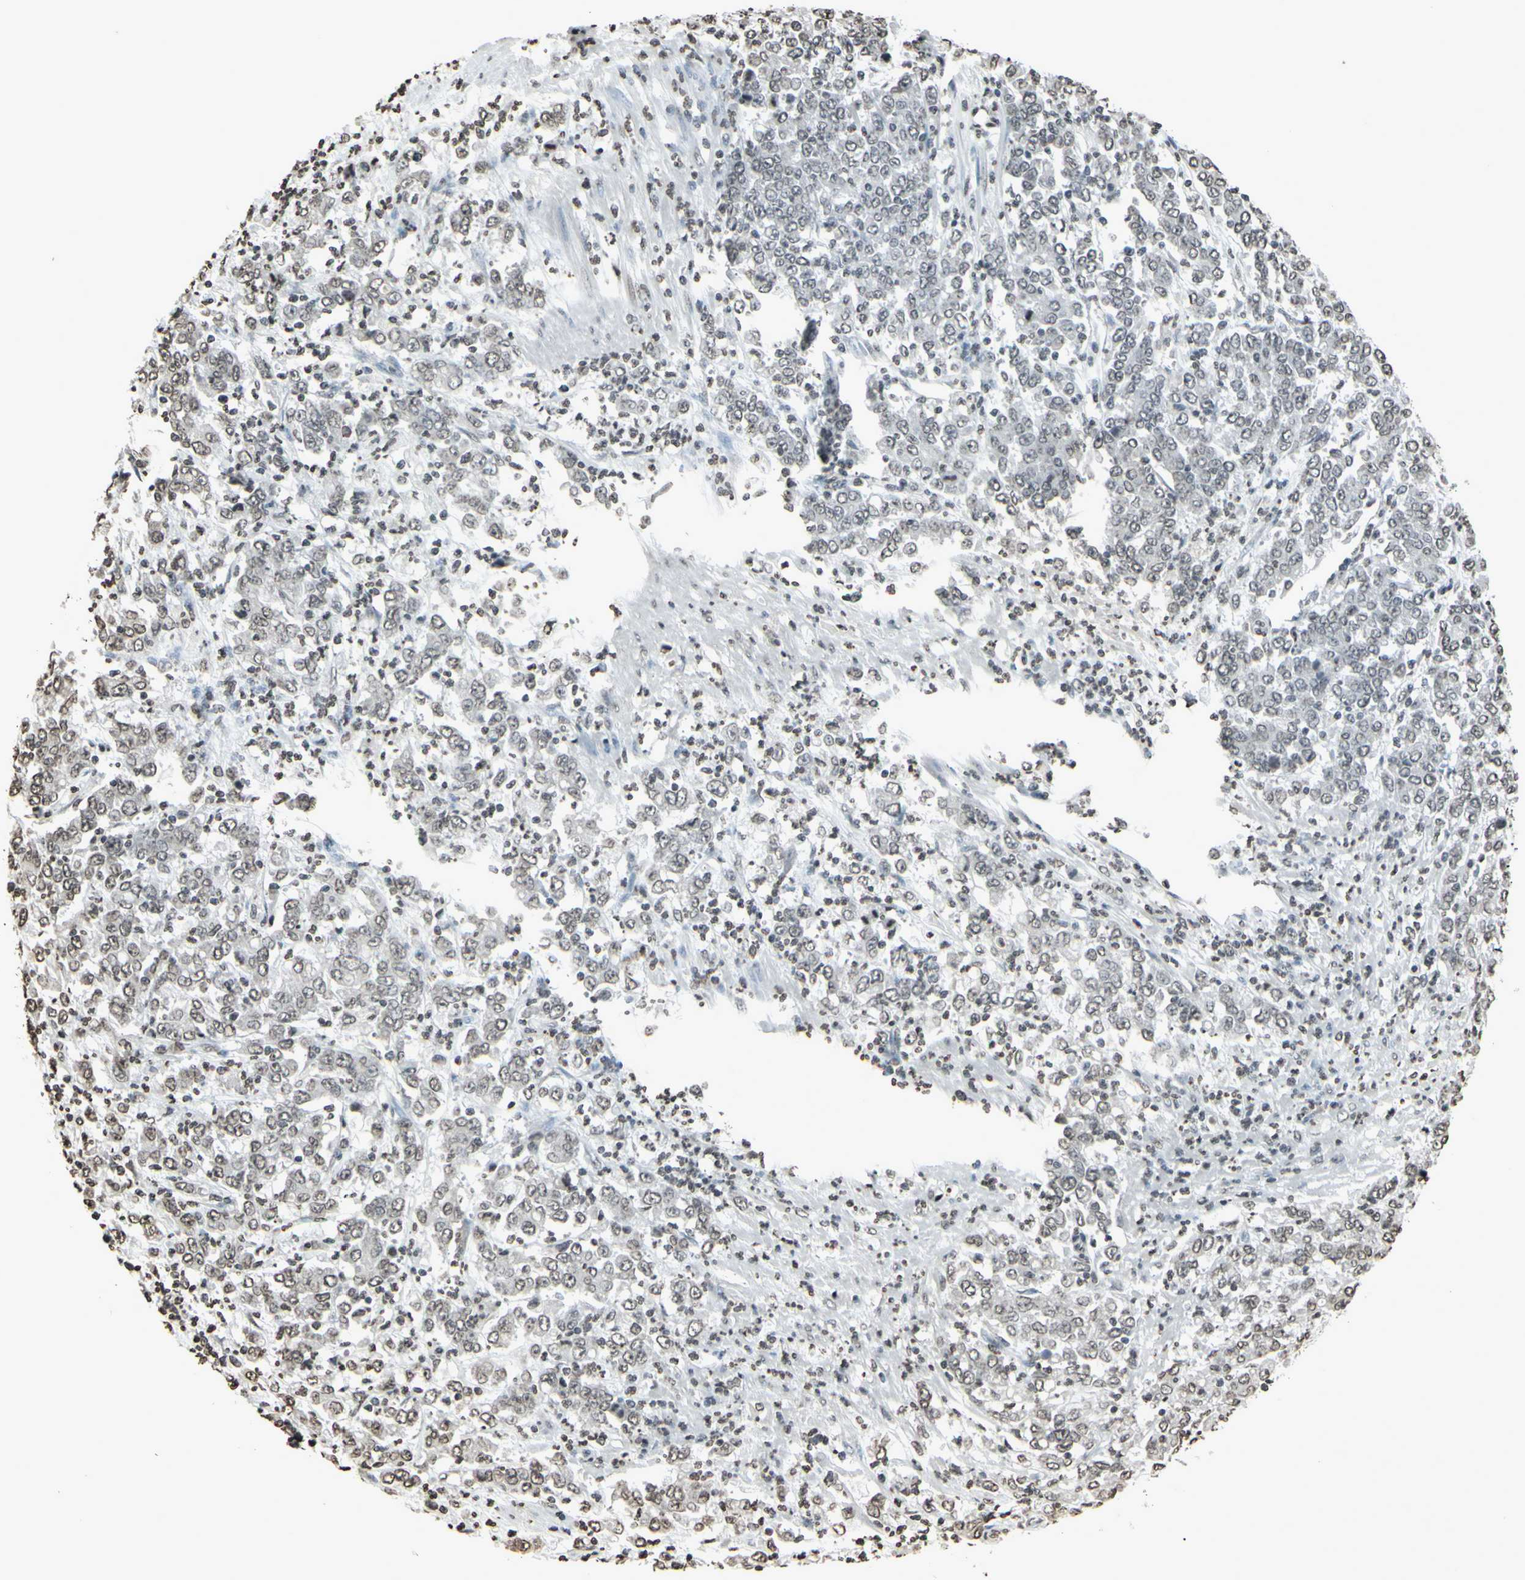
{"staining": {"intensity": "weak", "quantity": "25%-75%", "location": "cytoplasmic/membranous"}, "tissue": "stomach cancer", "cell_type": "Tumor cells", "image_type": "cancer", "snomed": [{"axis": "morphology", "description": "Adenocarcinoma, NOS"}, {"axis": "topography", "description": "Stomach, lower"}], "caption": "Protein staining of stomach cancer tissue displays weak cytoplasmic/membranous staining in approximately 25%-75% of tumor cells.", "gene": "CD79B", "patient": {"sex": "female", "age": 71}}